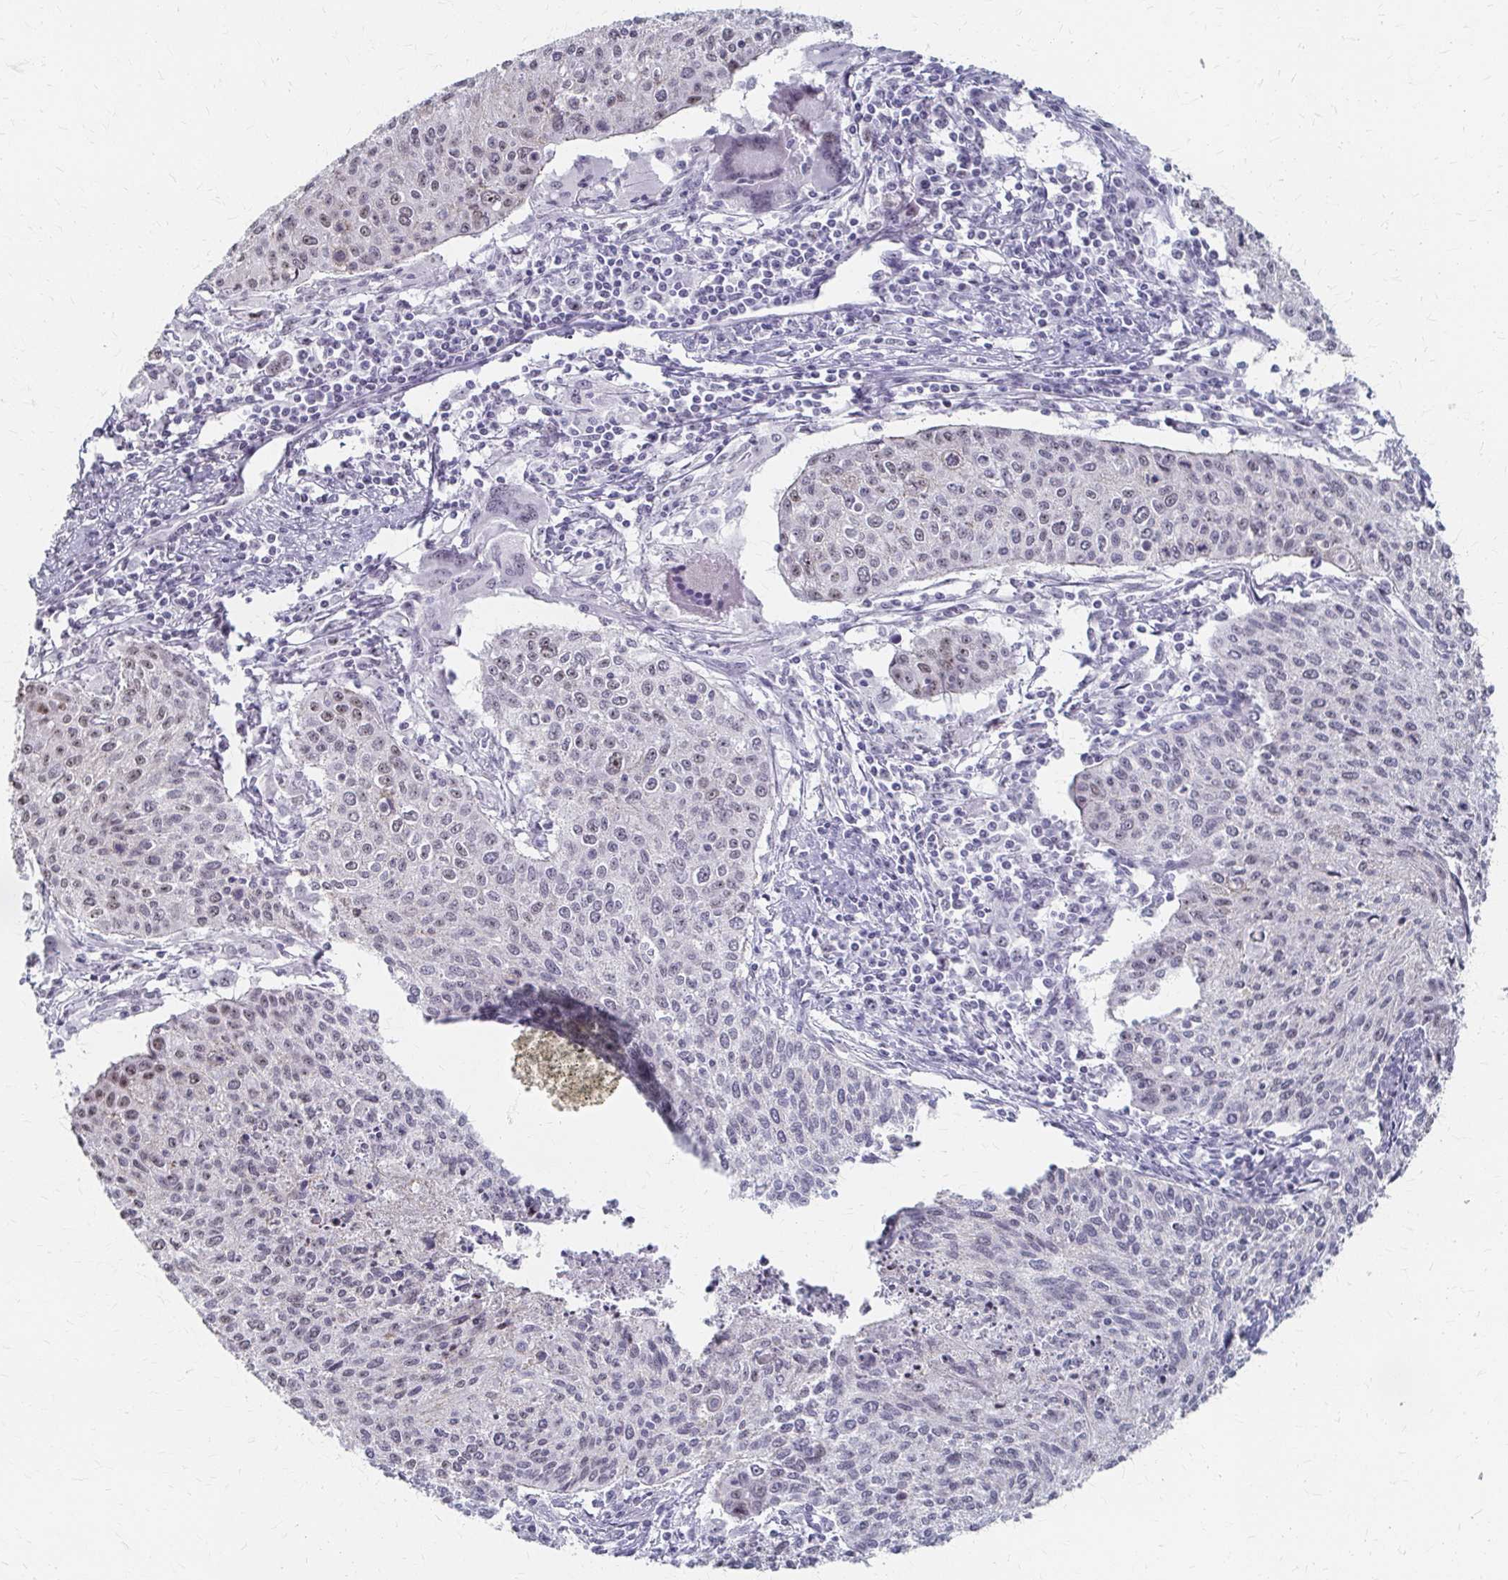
{"staining": {"intensity": "weak", "quantity": "<25%", "location": "nuclear"}, "tissue": "cervical cancer", "cell_type": "Tumor cells", "image_type": "cancer", "snomed": [{"axis": "morphology", "description": "Squamous cell carcinoma, NOS"}, {"axis": "topography", "description": "Cervix"}], "caption": "There is no significant positivity in tumor cells of cervical cancer (squamous cell carcinoma). (DAB (3,3'-diaminobenzidine) immunohistochemistry with hematoxylin counter stain).", "gene": "PES1", "patient": {"sex": "female", "age": 38}}